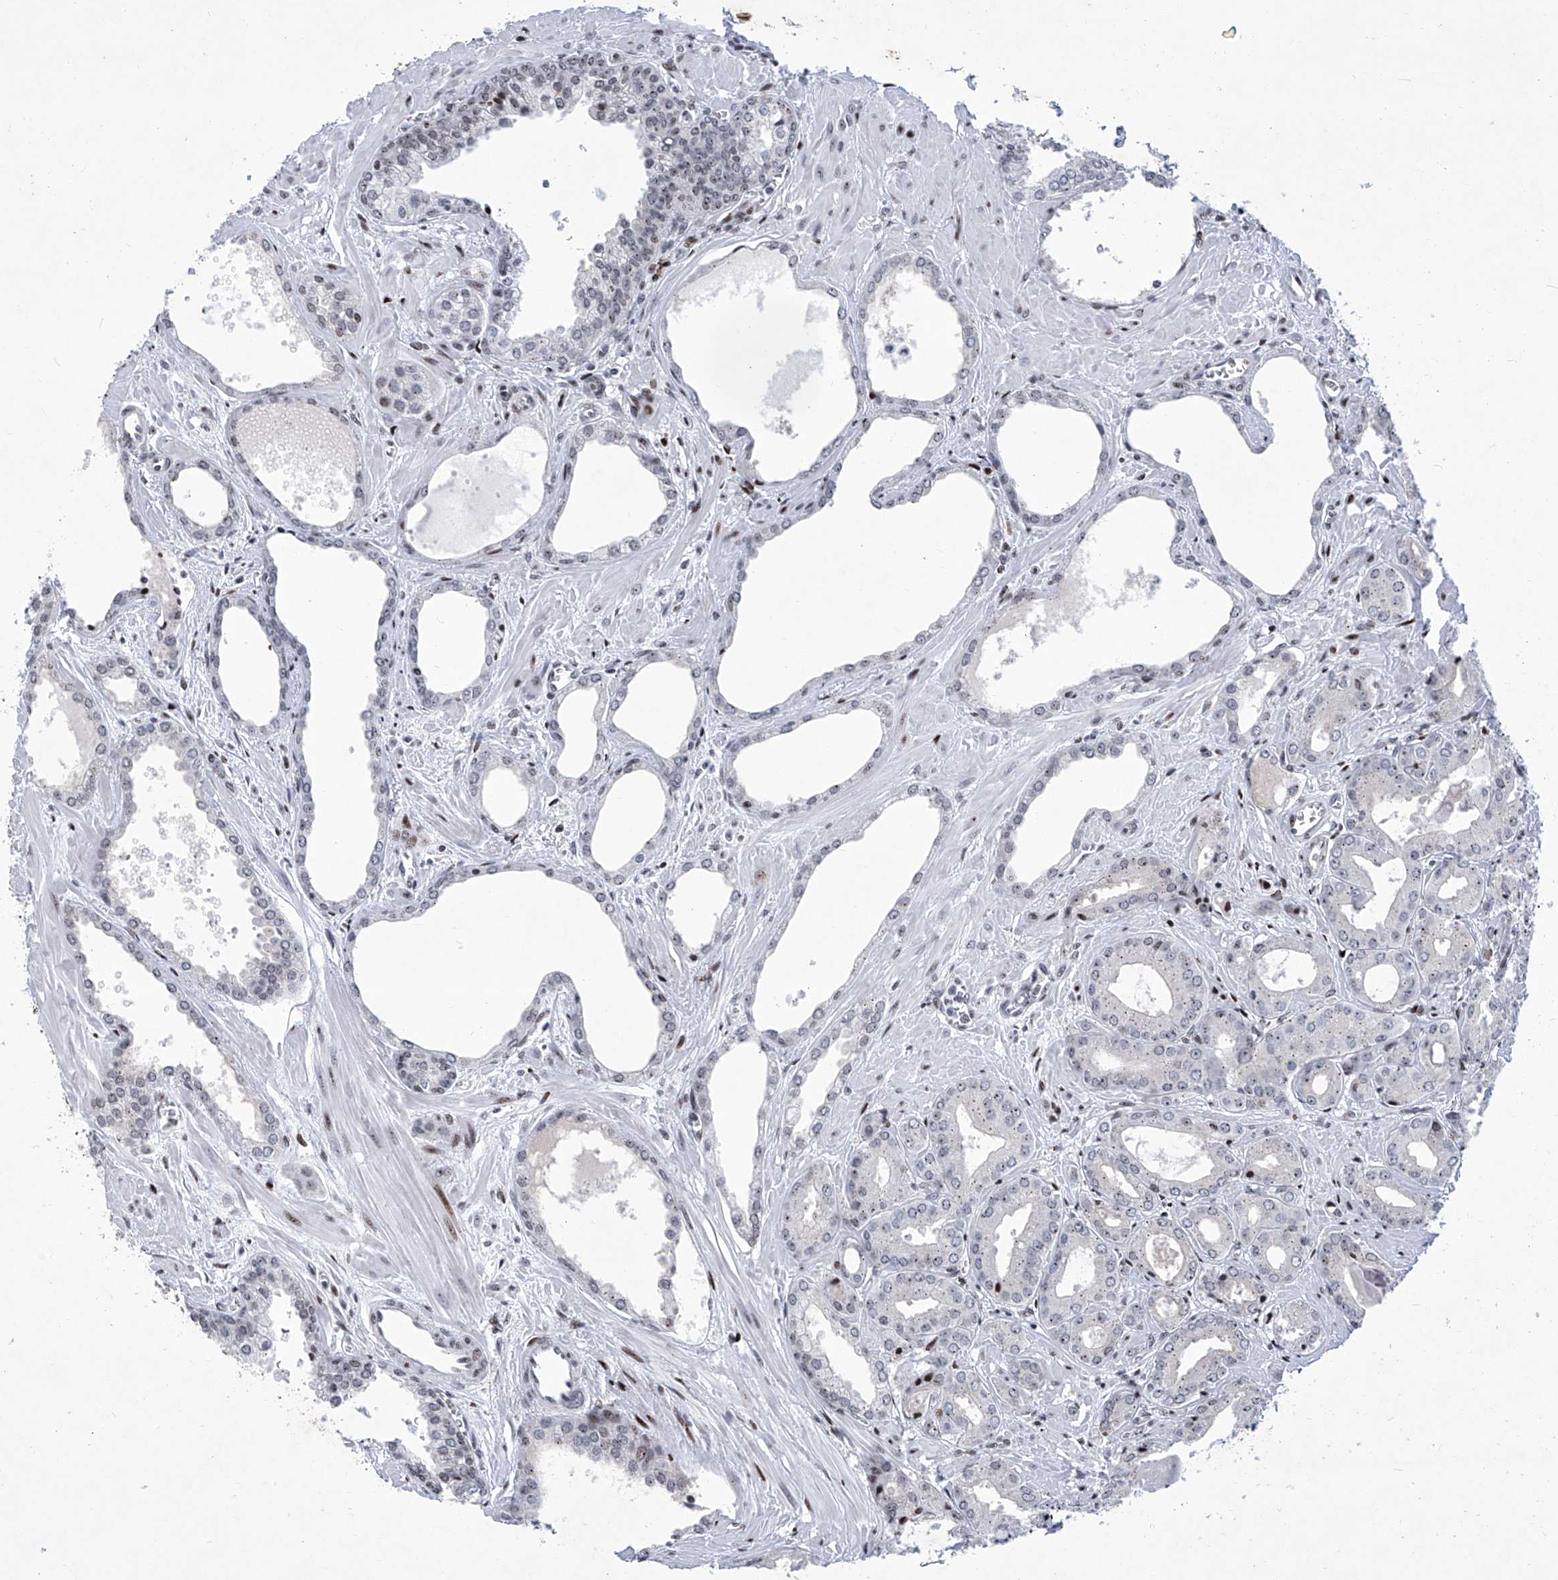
{"staining": {"intensity": "negative", "quantity": "none", "location": "none"}, "tissue": "prostate cancer", "cell_type": "Tumor cells", "image_type": "cancer", "snomed": [{"axis": "morphology", "description": "Adenocarcinoma, Low grade"}, {"axis": "topography", "description": "Prostate"}], "caption": "Immunohistochemical staining of prostate cancer exhibits no significant staining in tumor cells. (DAB (3,3'-diaminobenzidine) immunohistochemistry (IHC) with hematoxylin counter stain).", "gene": "HEY2", "patient": {"sex": "male", "age": 67}}